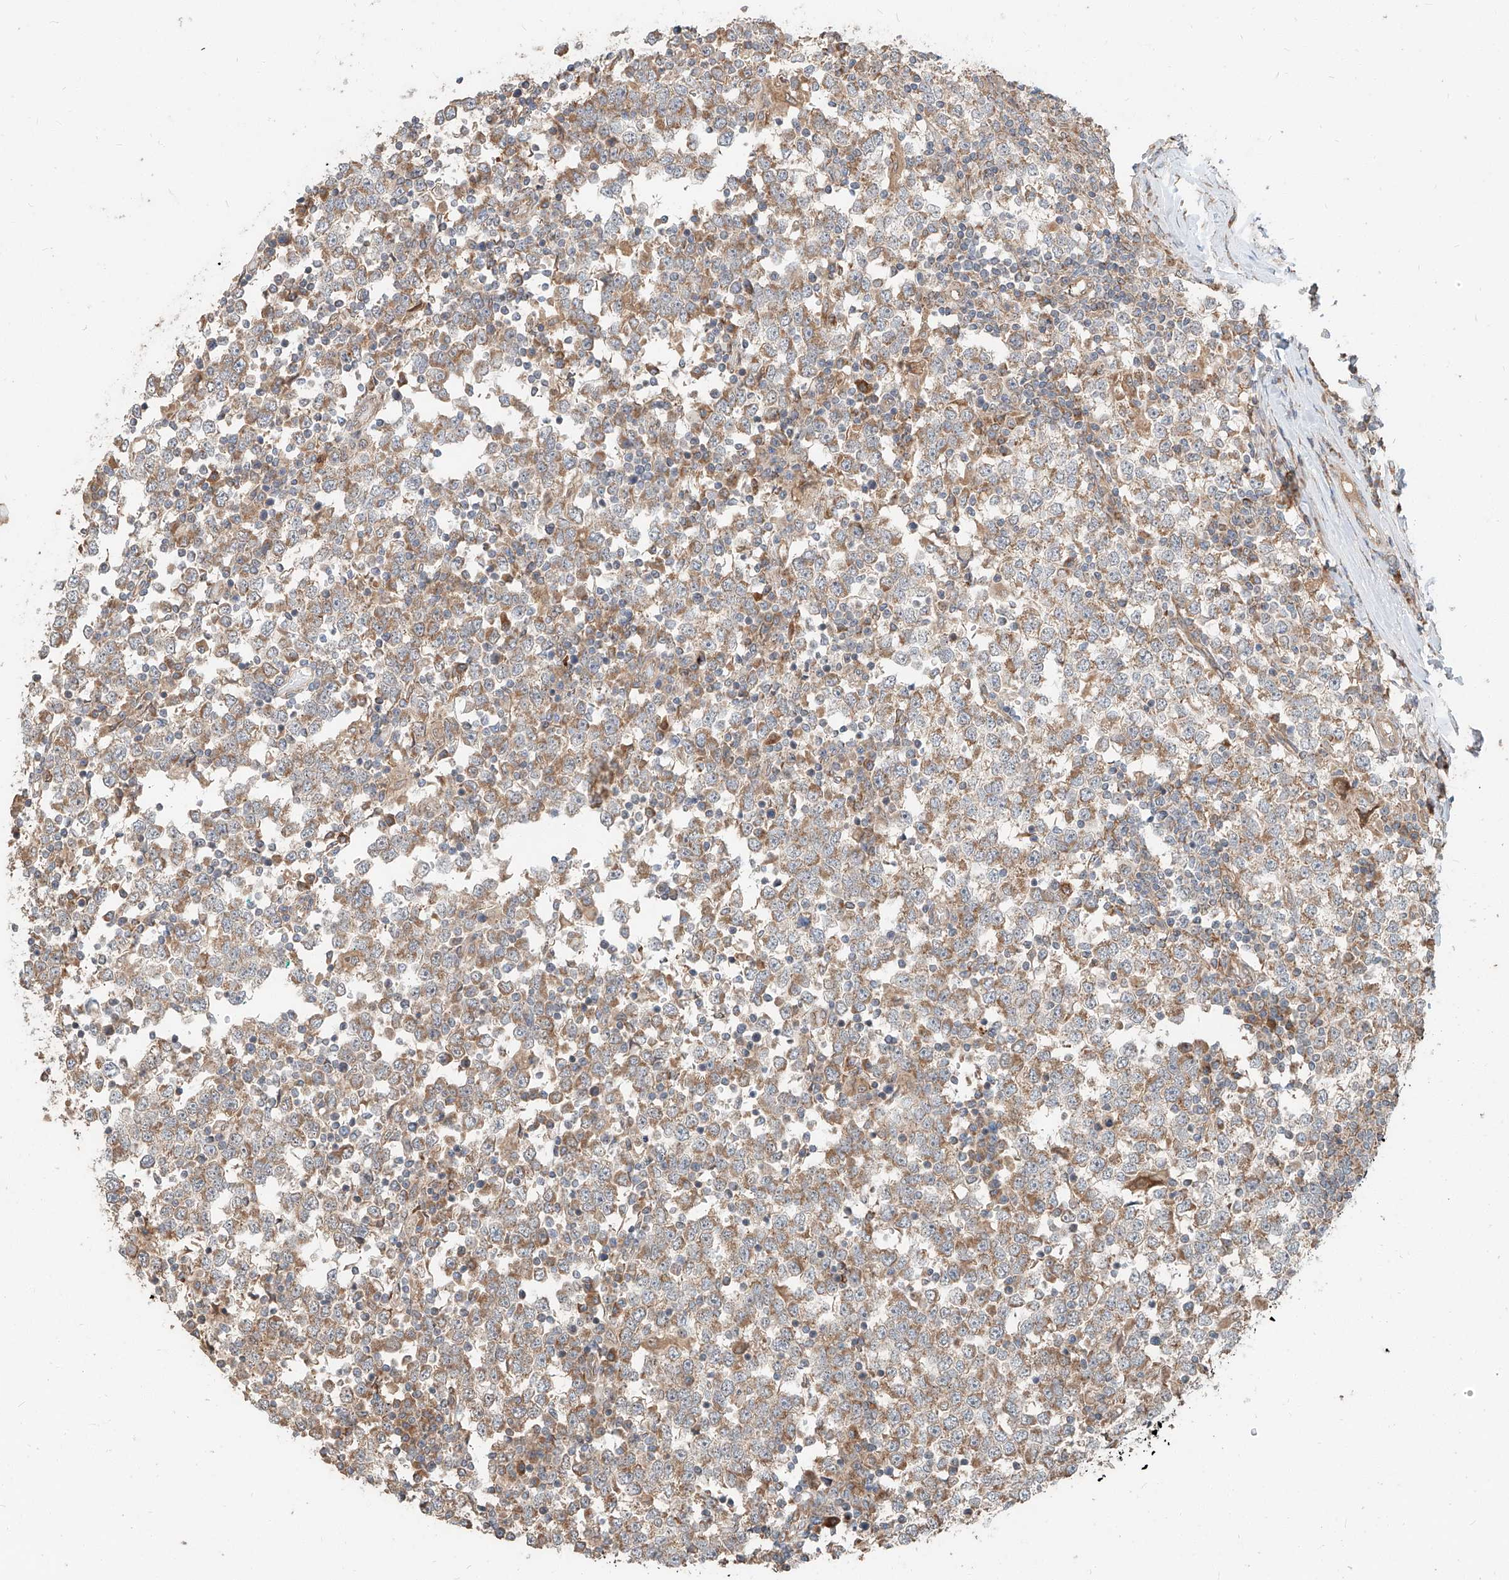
{"staining": {"intensity": "moderate", "quantity": ">75%", "location": "cytoplasmic/membranous"}, "tissue": "testis cancer", "cell_type": "Tumor cells", "image_type": "cancer", "snomed": [{"axis": "morphology", "description": "Seminoma, NOS"}, {"axis": "topography", "description": "Testis"}], "caption": "Immunohistochemical staining of human testis seminoma shows moderate cytoplasmic/membranous protein staining in approximately >75% of tumor cells.", "gene": "STX19", "patient": {"sex": "male", "age": 65}}